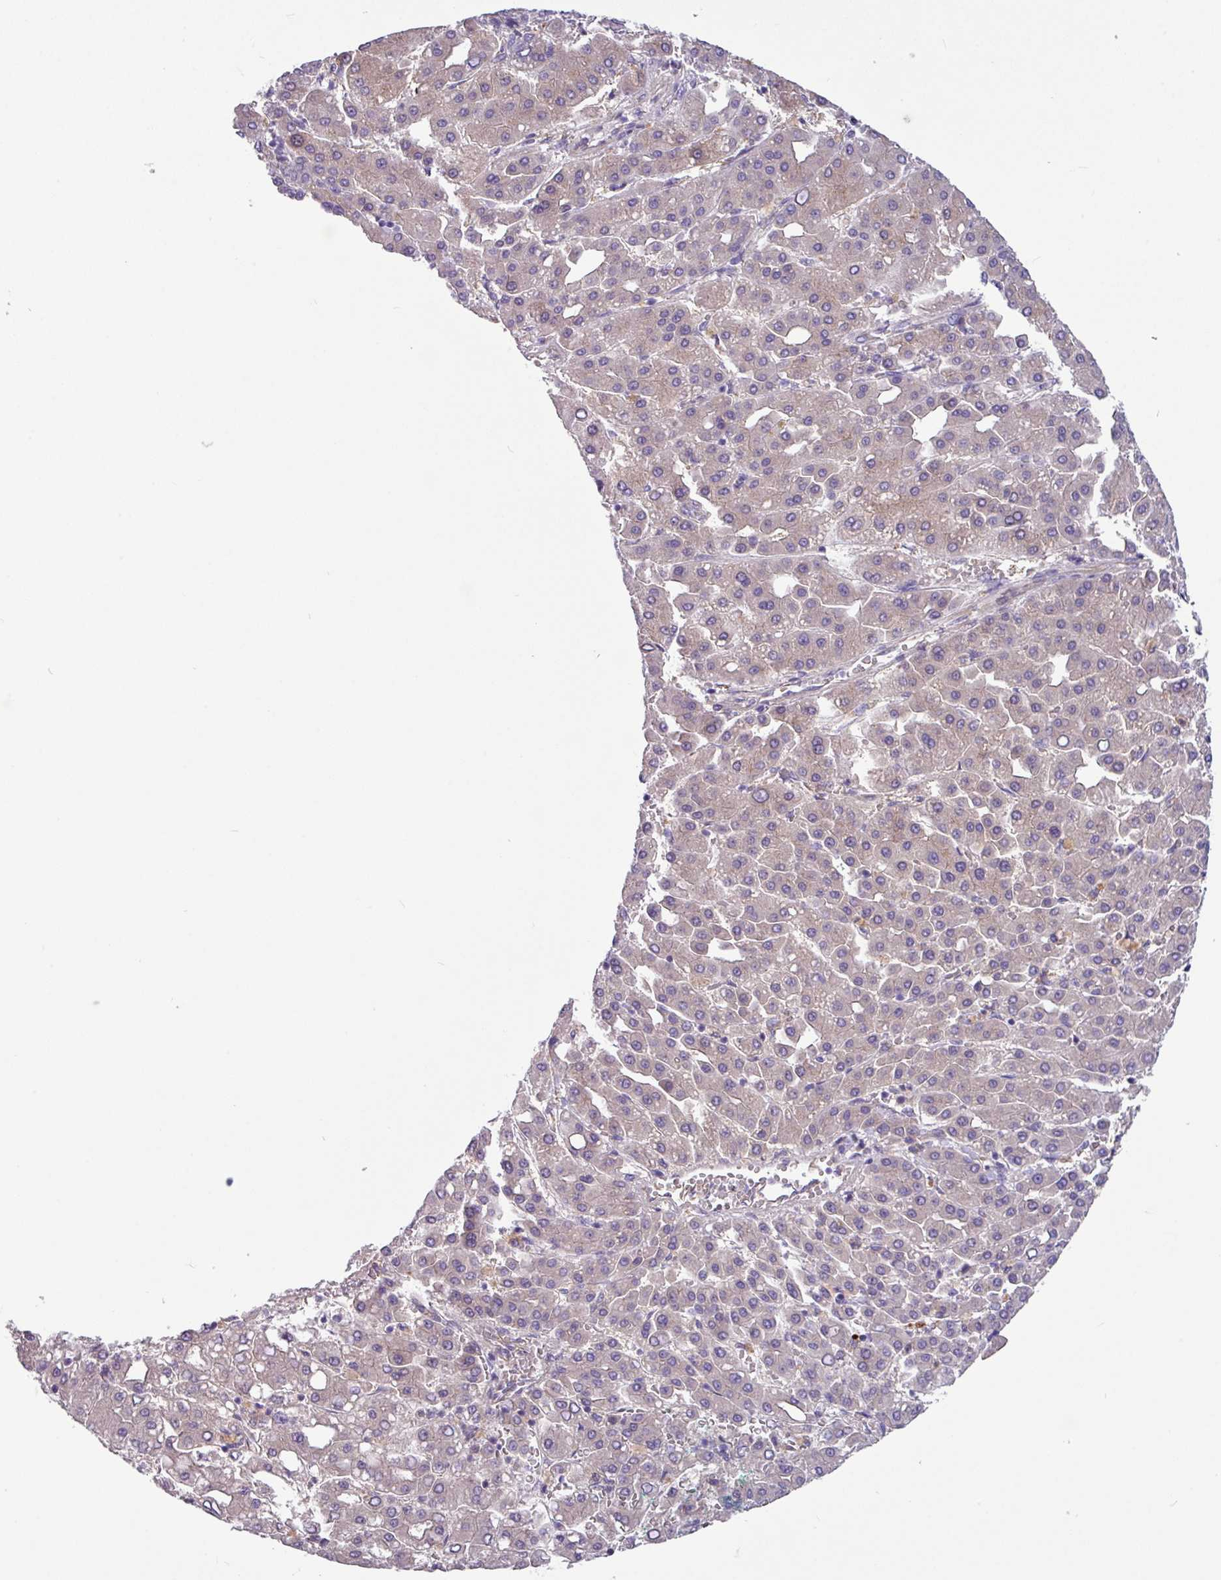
{"staining": {"intensity": "negative", "quantity": "none", "location": "none"}, "tissue": "liver cancer", "cell_type": "Tumor cells", "image_type": "cancer", "snomed": [{"axis": "morphology", "description": "Carcinoma, Hepatocellular, NOS"}, {"axis": "topography", "description": "Liver"}], "caption": "A histopathology image of human hepatocellular carcinoma (liver) is negative for staining in tumor cells.", "gene": "MRM2", "patient": {"sex": "male", "age": 65}}